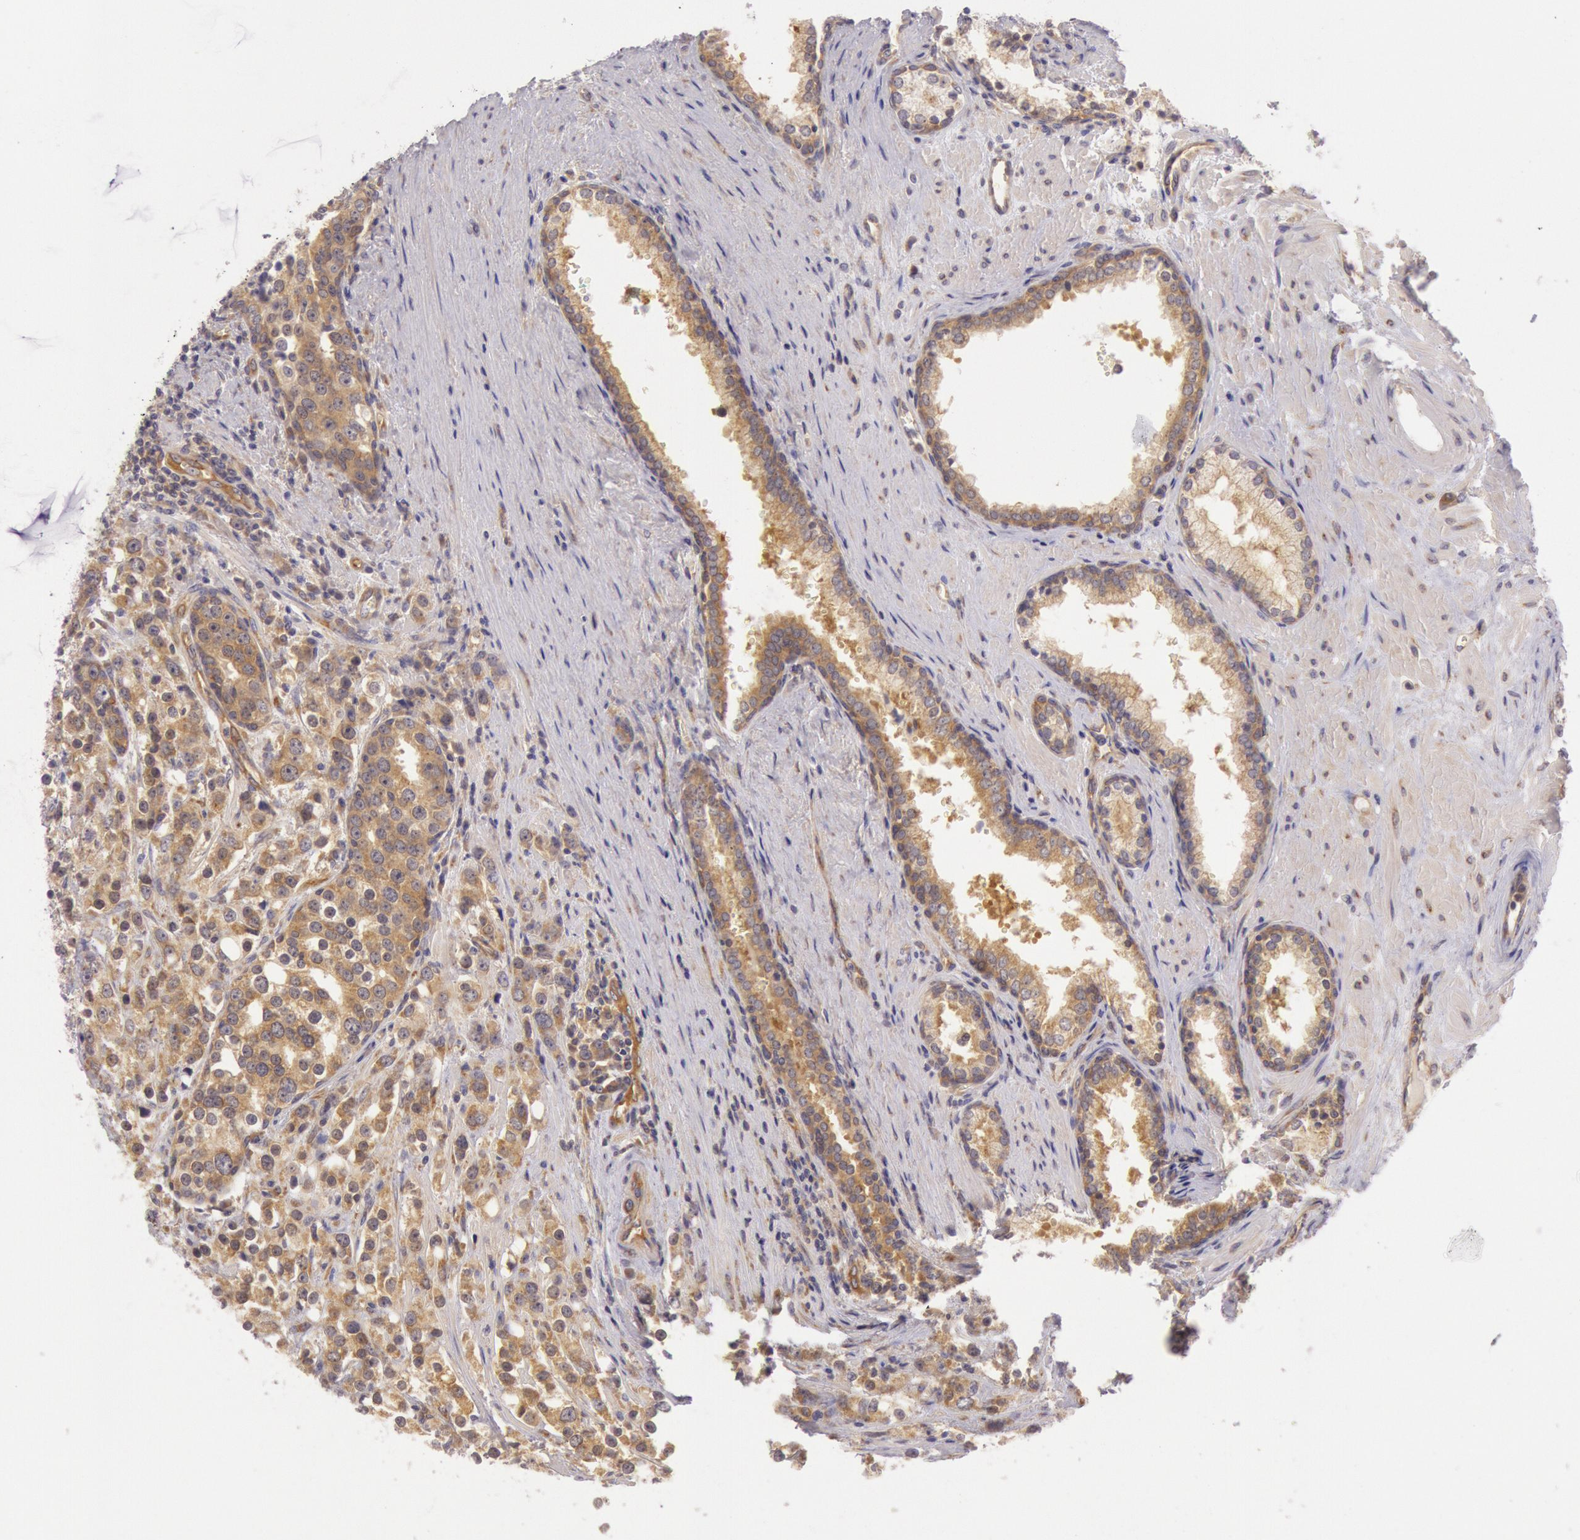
{"staining": {"intensity": "moderate", "quantity": ">75%", "location": "cytoplasmic/membranous"}, "tissue": "prostate cancer", "cell_type": "Tumor cells", "image_type": "cancer", "snomed": [{"axis": "morphology", "description": "Adenocarcinoma, High grade"}, {"axis": "topography", "description": "Prostate"}], "caption": "High-grade adenocarcinoma (prostate) tissue shows moderate cytoplasmic/membranous positivity in approximately >75% of tumor cells", "gene": "CHUK", "patient": {"sex": "male", "age": 71}}